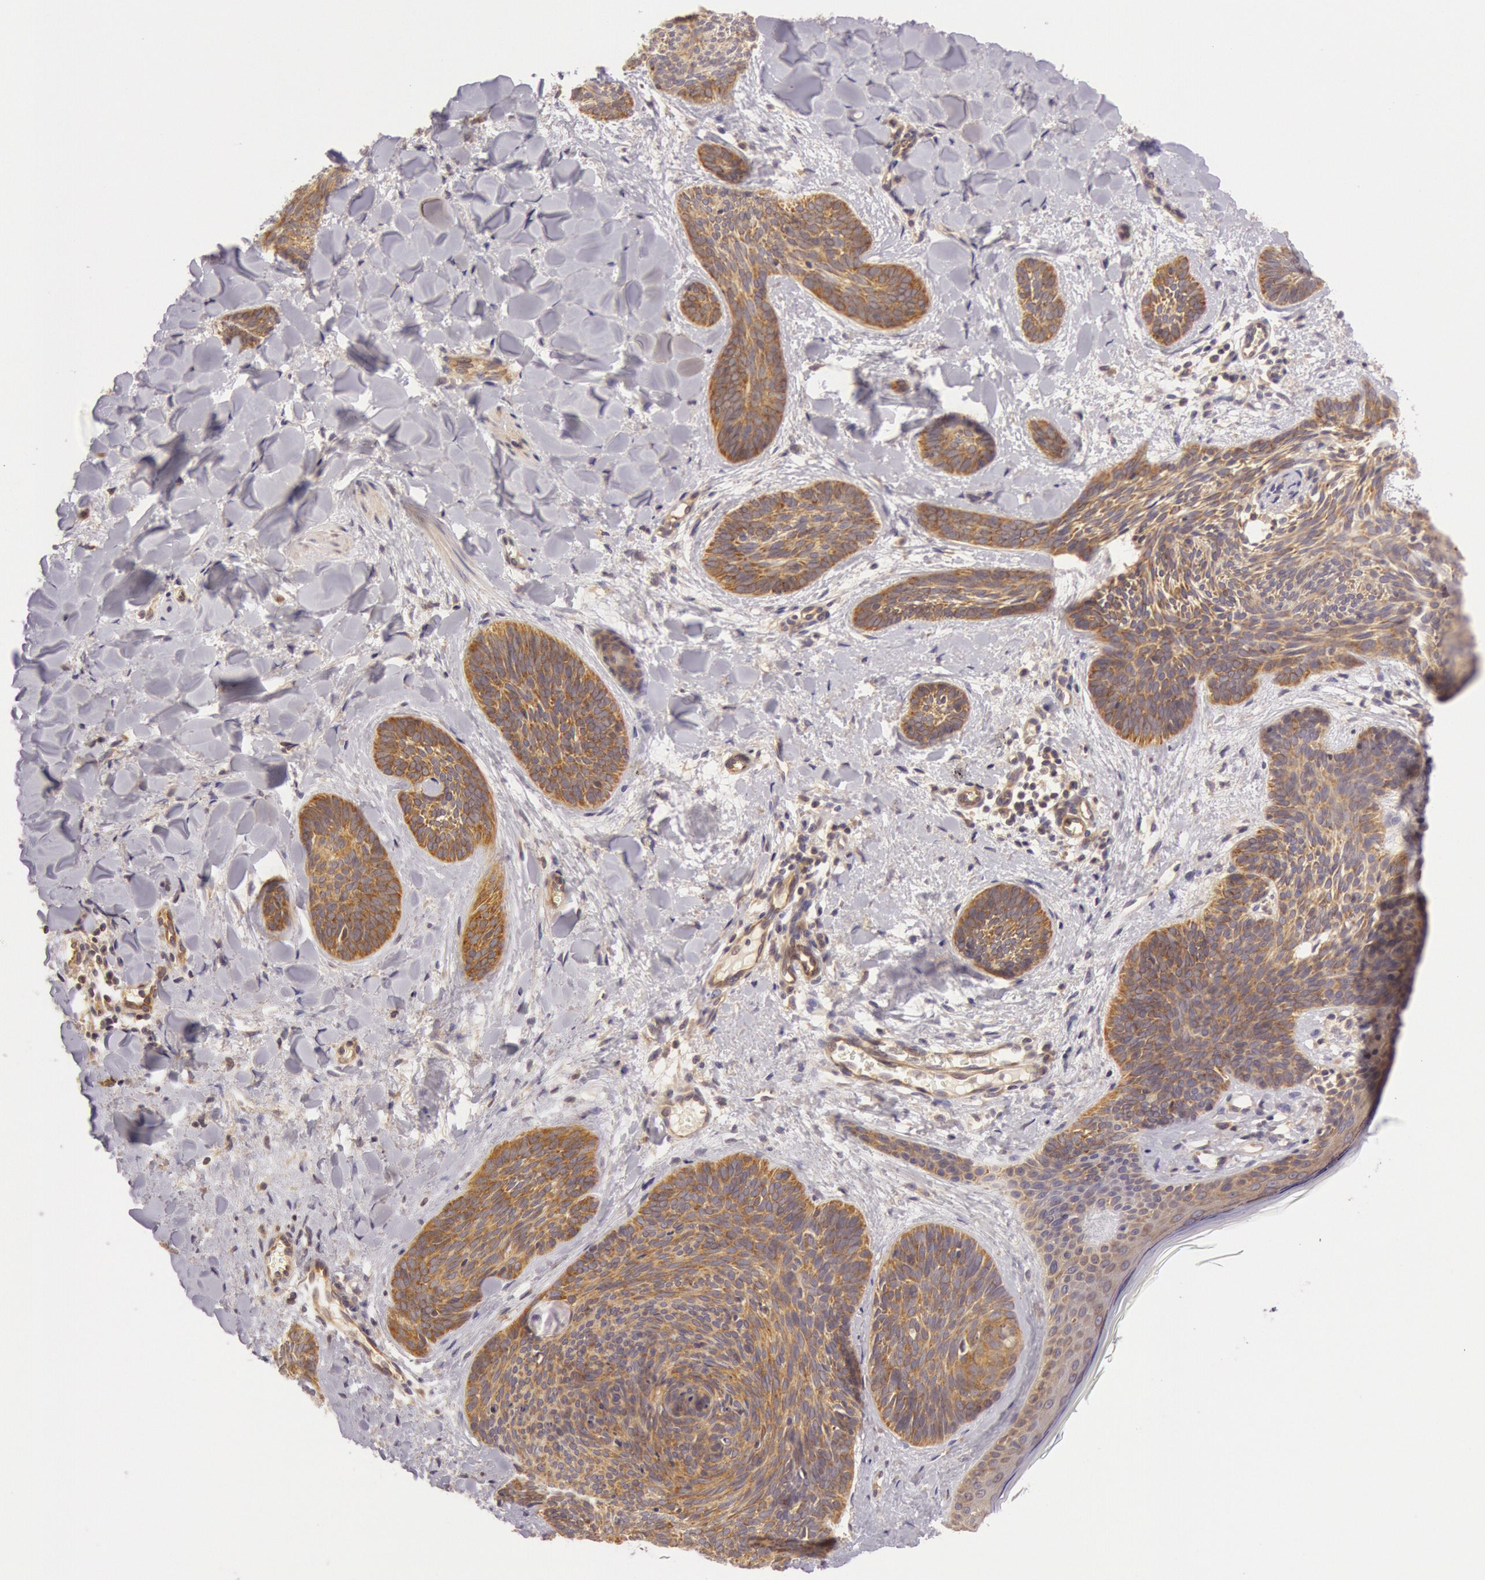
{"staining": {"intensity": "weak", "quantity": ">75%", "location": "cytoplasmic/membranous"}, "tissue": "skin cancer", "cell_type": "Tumor cells", "image_type": "cancer", "snomed": [{"axis": "morphology", "description": "Basal cell carcinoma"}, {"axis": "topography", "description": "Skin"}], "caption": "Immunohistochemical staining of human skin cancer exhibits low levels of weak cytoplasmic/membranous staining in about >75% of tumor cells.", "gene": "CHUK", "patient": {"sex": "female", "age": 81}}